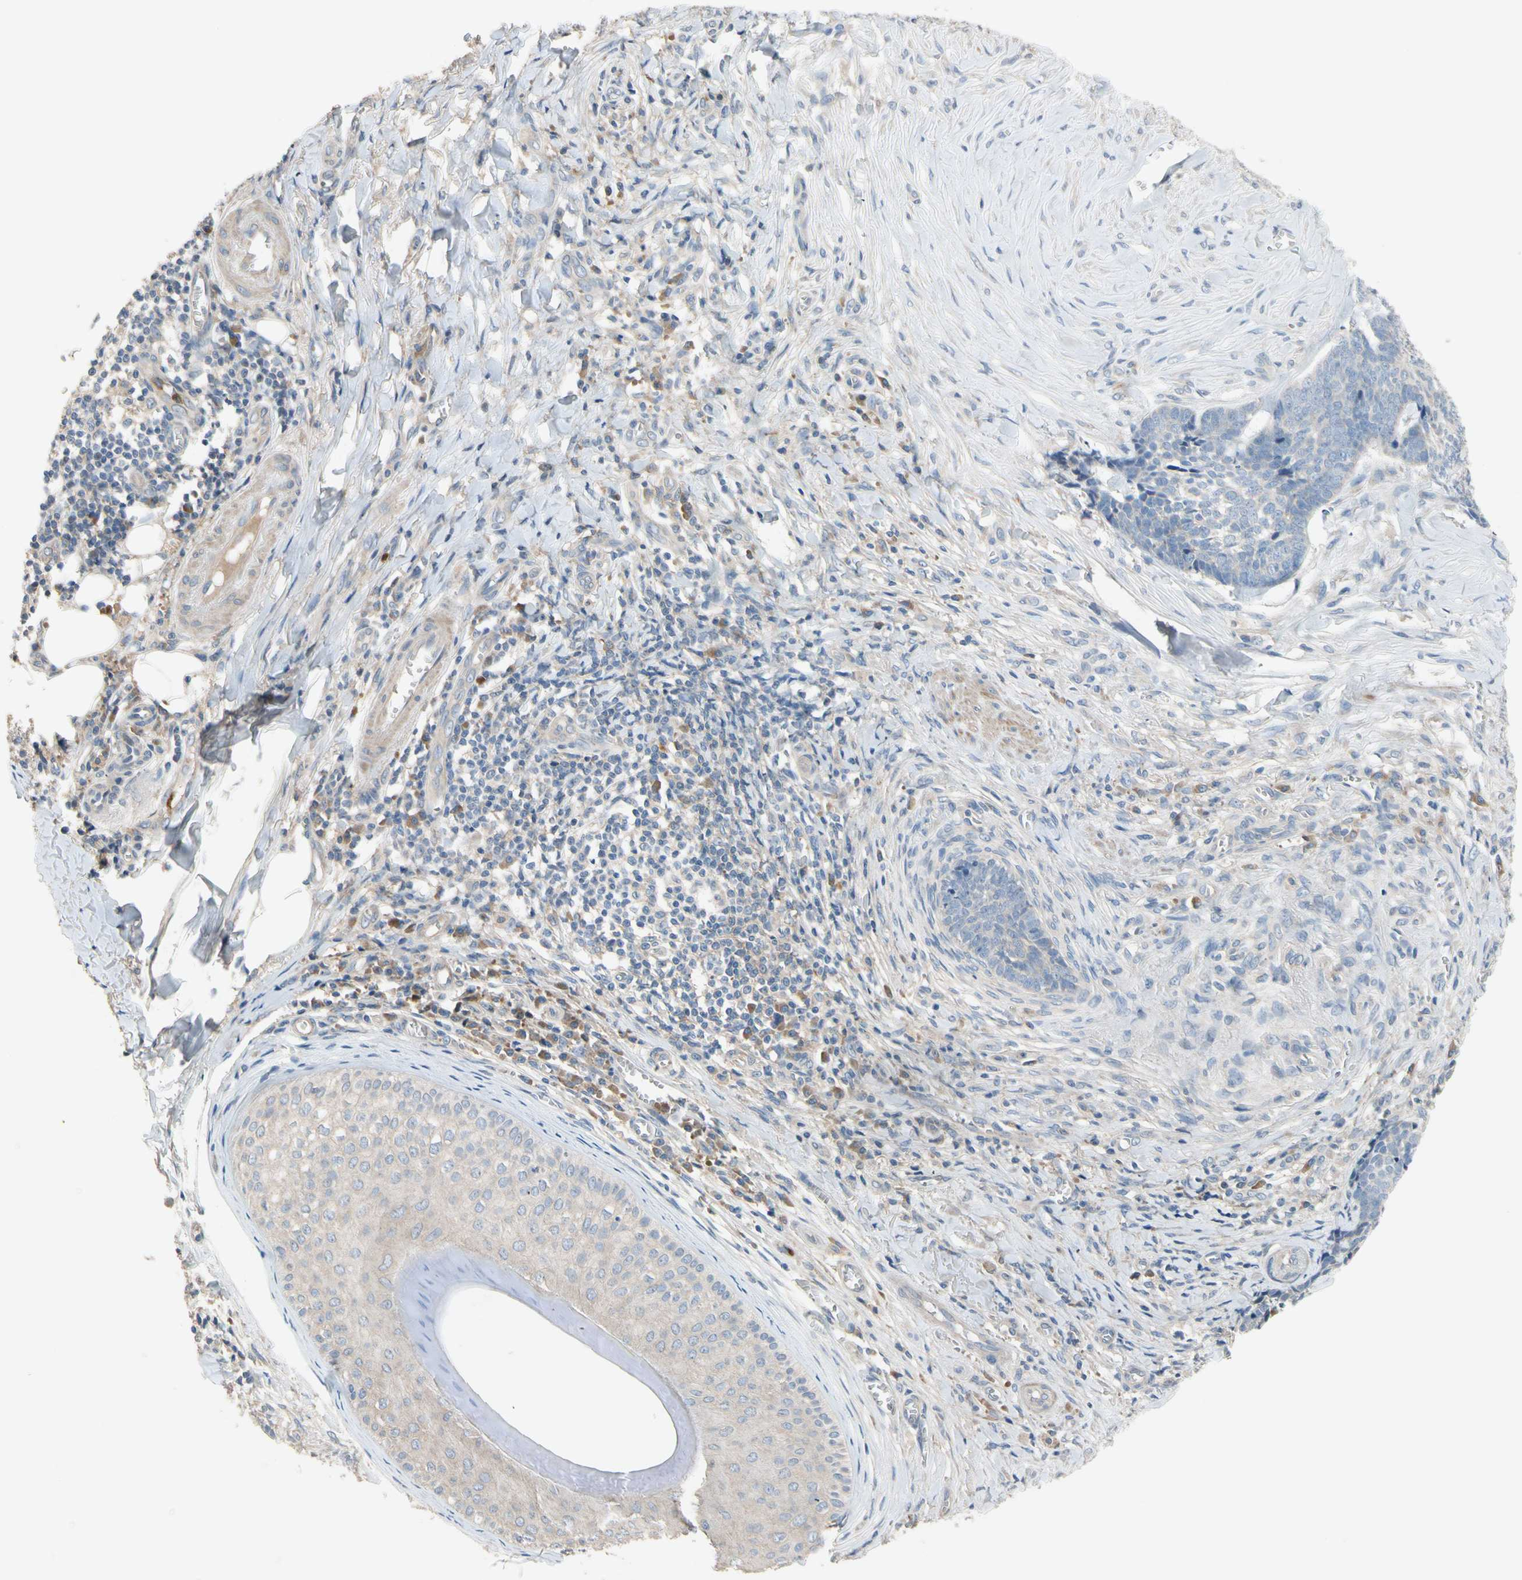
{"staining": {"intensity": "negative", "quantity": "none", "location": "none"}, "tissue": "skin cancer", "cell_type": "Tumor cells", "image_type": "cancer", "snomed": [{"axis": "morphology", "description": "Basal cell carcinoma"}, {"axis": "topography", "description": "Skin"}], "caption": "The IHC photomicrograph has no significant staining in tumor cells of skin basal cell carcinoma tissue.", "gene": "SIGLEC5", "patient": {"sex": "male", "age": 84}}